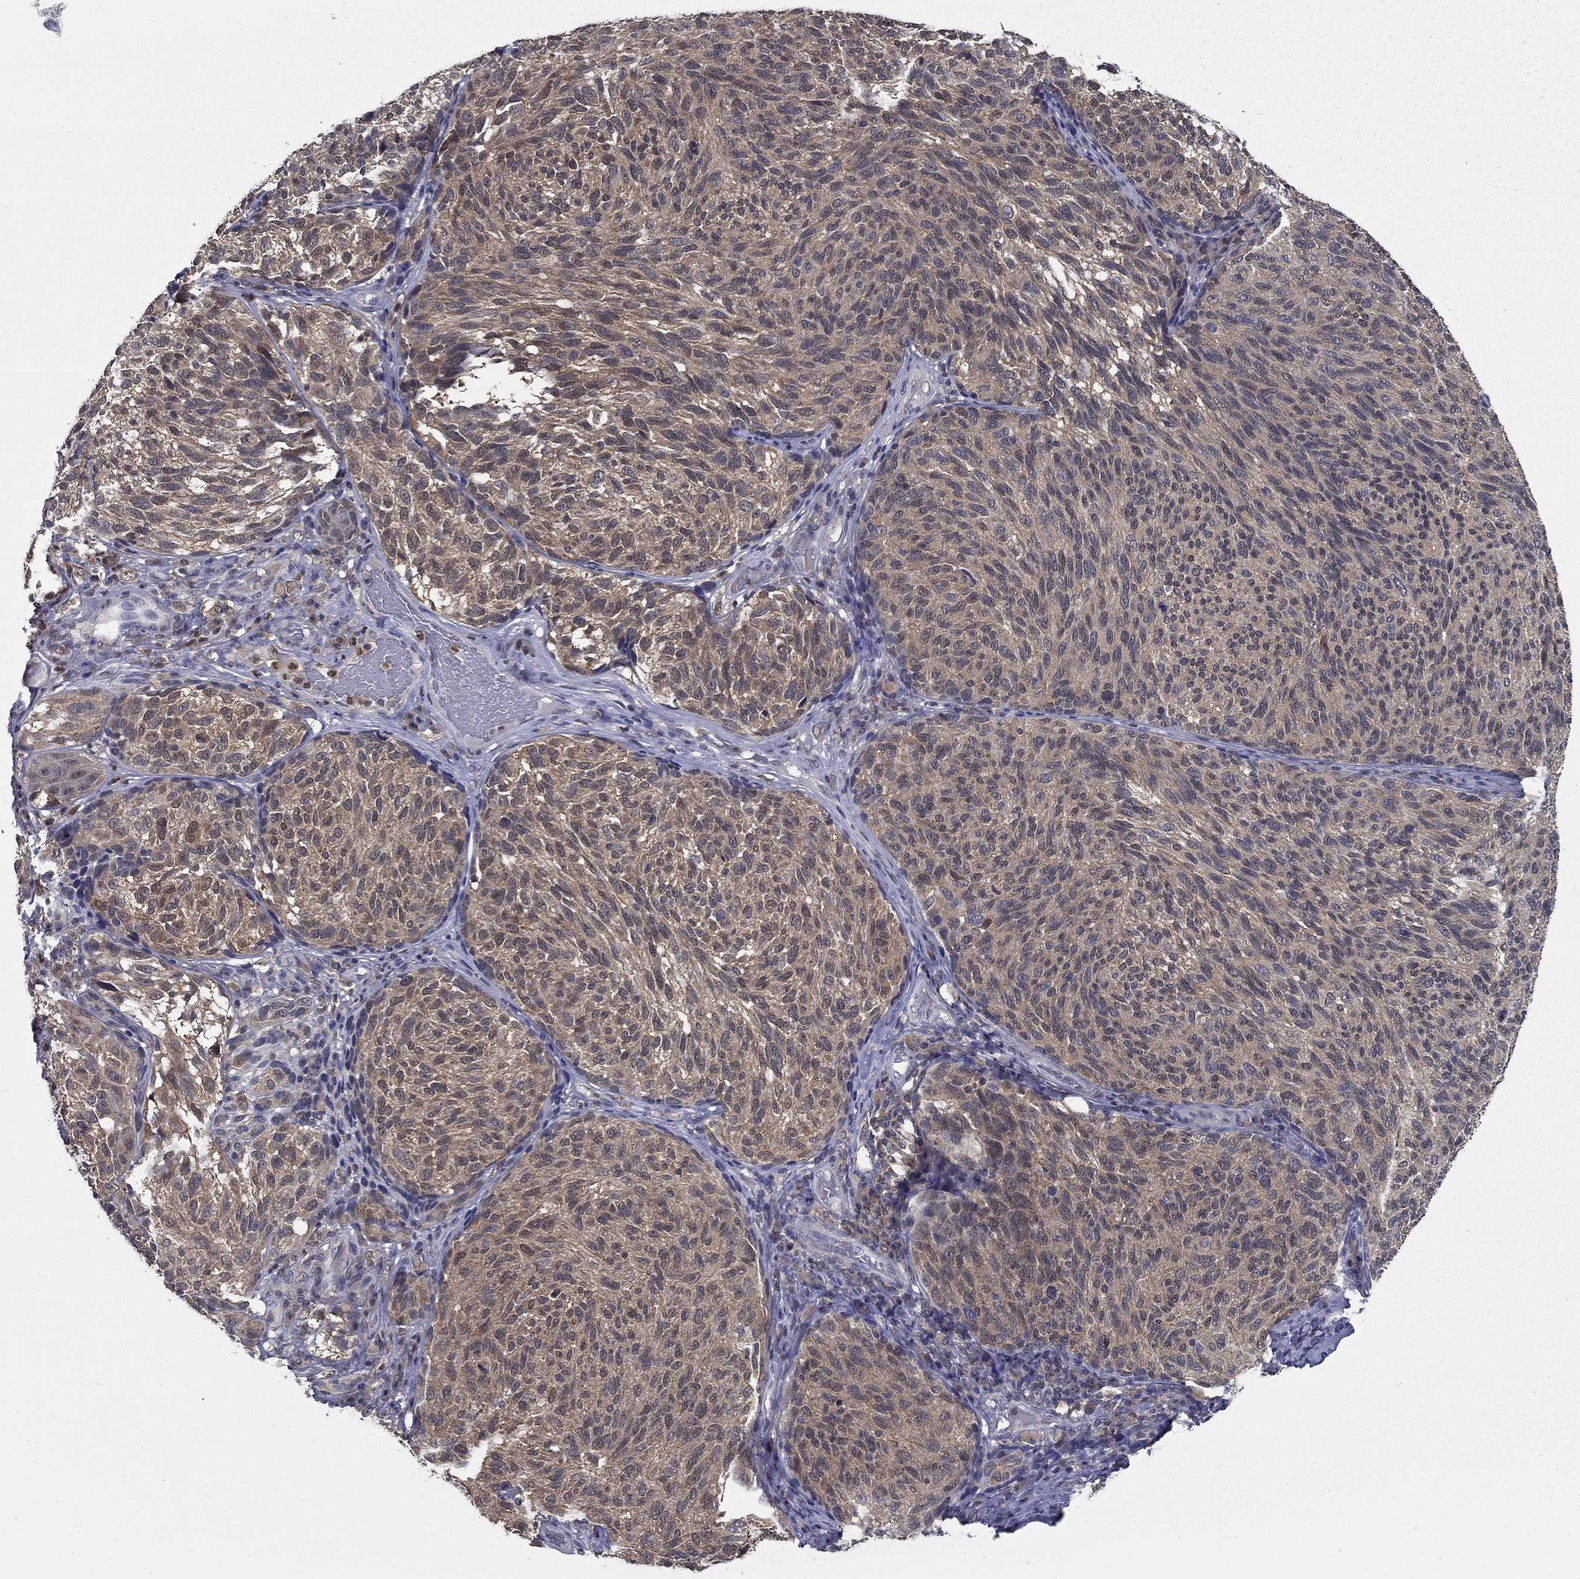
{"staining": {"intensity": "negative", "quantity": "none", "location": "none"}, "tissue": "melanoma", "cell_type": "Tumor cells", "image_type": "cancer", "snomed": [{"axis": "morphology", "description": "Malignant melanoma, NOS"}, {"axis": "topography", "description": "Skin"}], "caption": "DAB (3,3'-diaminobenzidine) immunohistochemical staining of human malignant melanoma reveals no significant expression in tumor cells.", "gene": "NIT2", "patient": {"sex": "female", "age": 73}}